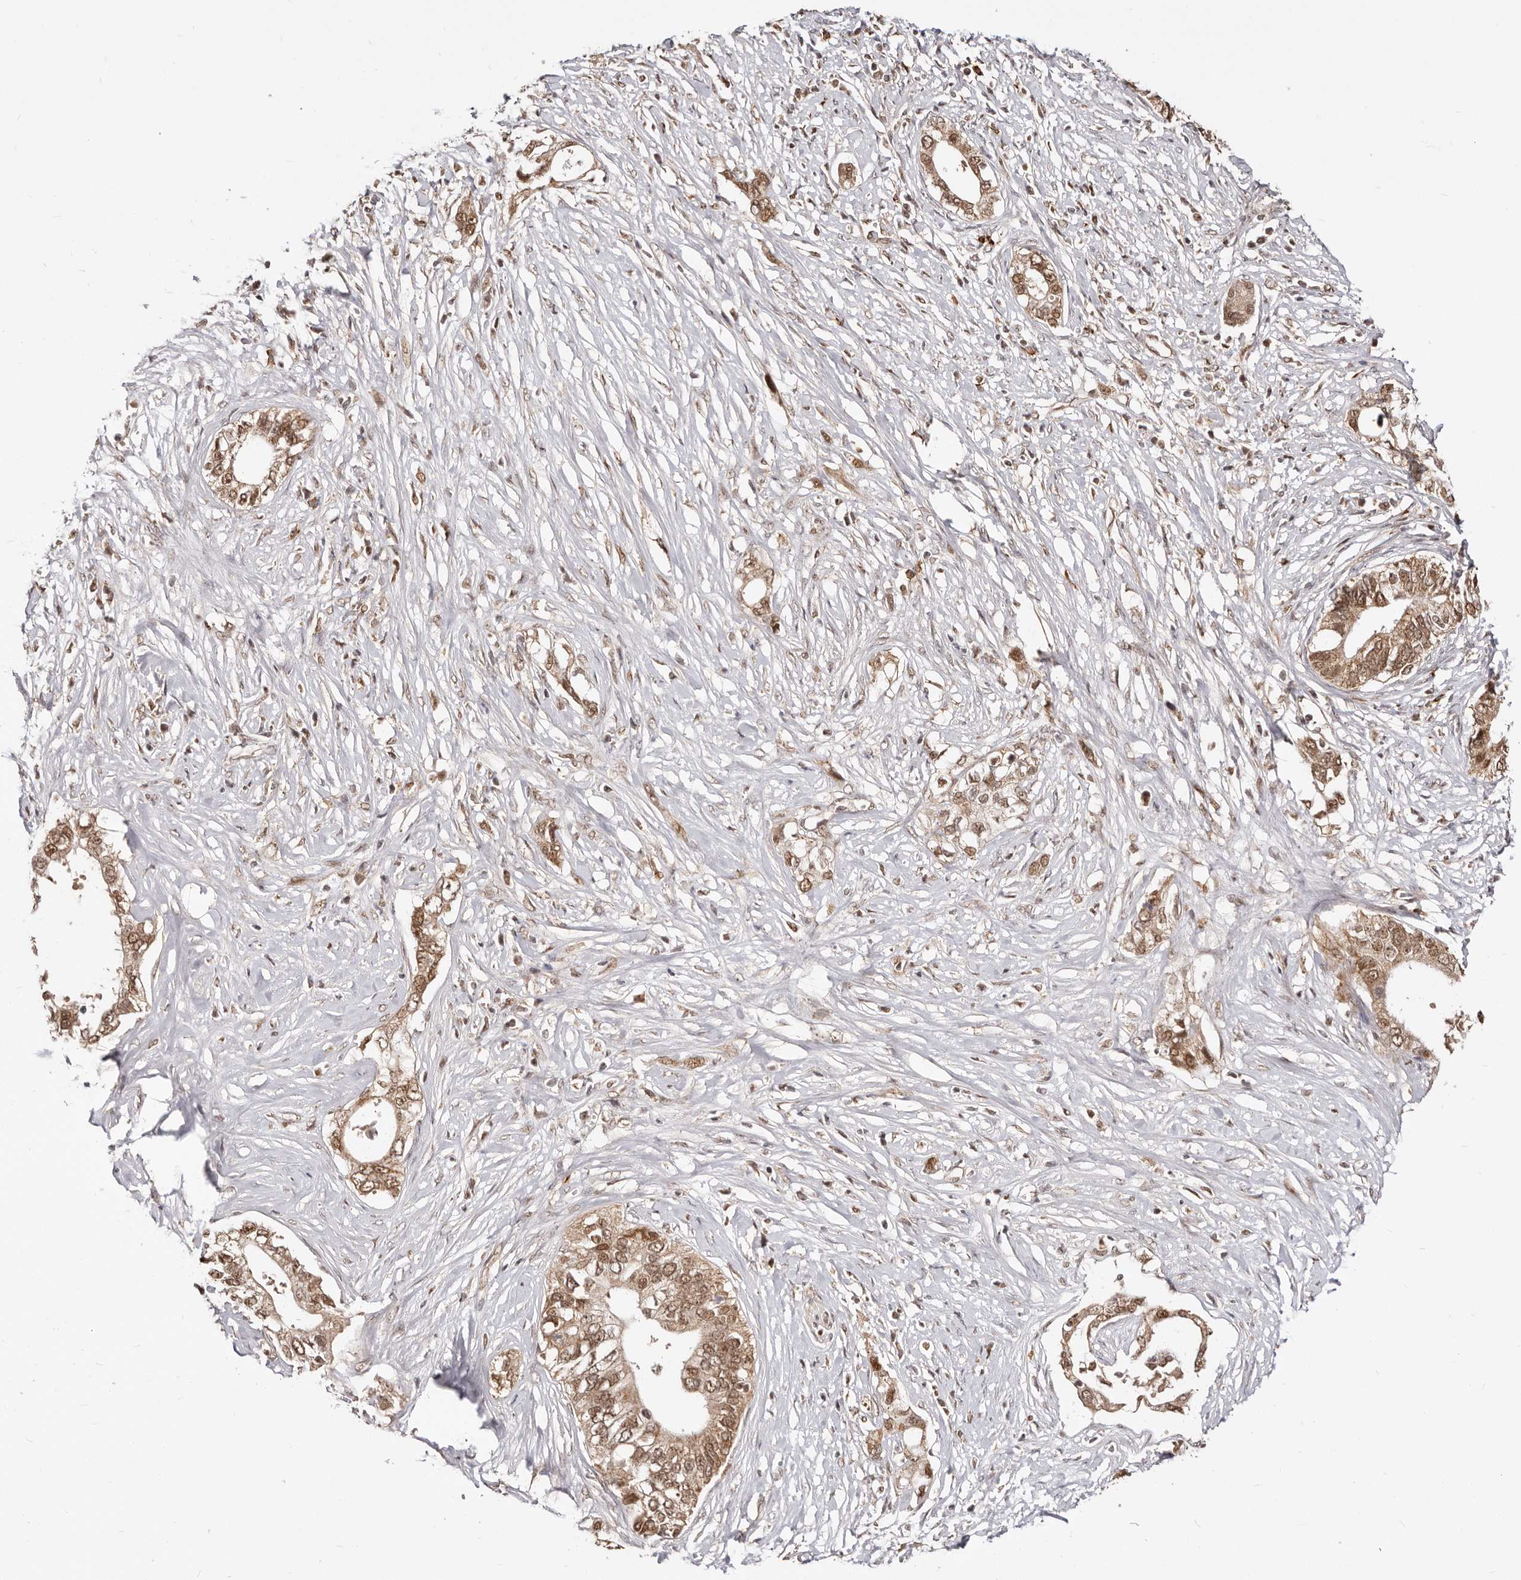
{"staining": {"intensity": "moderate", "quantity": ">75%", "location": "cytoplasmic/membranous,nuclear"}, "tissue": "pancreatic cancer", "cell_type": "Tumor cells", "image_type": "cancer", "snomed": [{"axis": "morphology", "description": "Normal tissue, NOS"}, {"axis": "morphology", "description": "Adenocarcinoma, NOS"}, {"axis": "topography", "description": "Pancreas"}, {"axis": "topography", "description": "Peripheral nerve tissue"}], "caption": "Pancreatic cancer (adenocarcinoma) stained with a brown dye shows moderate cytoplasmic/membranous and nuclear positive expression in about >75% of tumor cells.", "gene": "SEC14L1", "patient": {"sex": "male", "age": 59}}